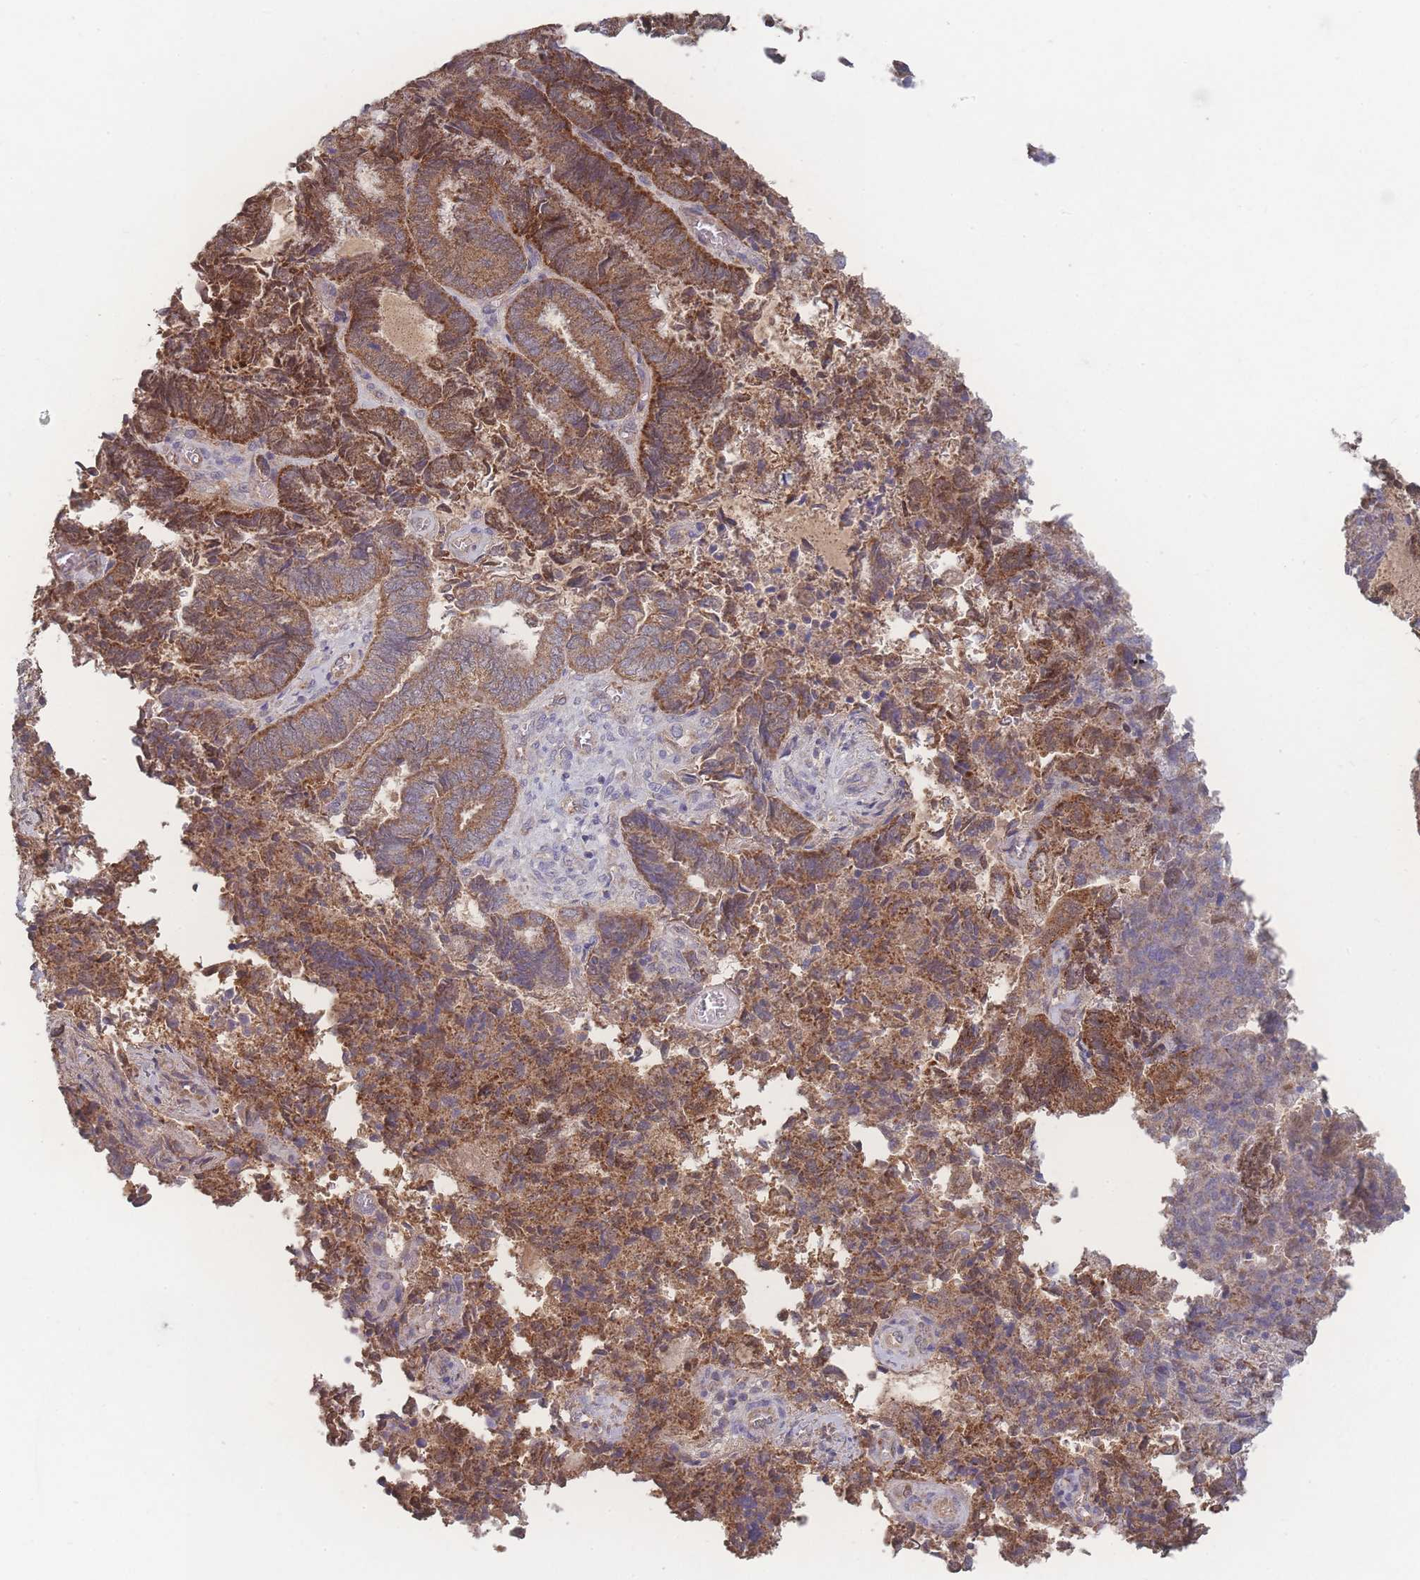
{"staining": {"intensity": "moderate", "quantity": ">75%", "location": "cytoplasmic/membranous"}, "tissue": "endometrial cancer", "cell_type": "Tumor cells", "image_type": "cancer", "snomed": [{"axis": "morphology", "description": "Adenocarcinoma, NOS"}, {"axis": "topography", "description": "Endometrium"}], "caption": "Immunohistochemical staining of human endometrial cancer (adenocarcinoma) shows moderate cytoplasmic/membranous protein expression in about >75% of tumor cells.", "gene": "GIPR", "patient": {"sex": "female", "age": 80}}